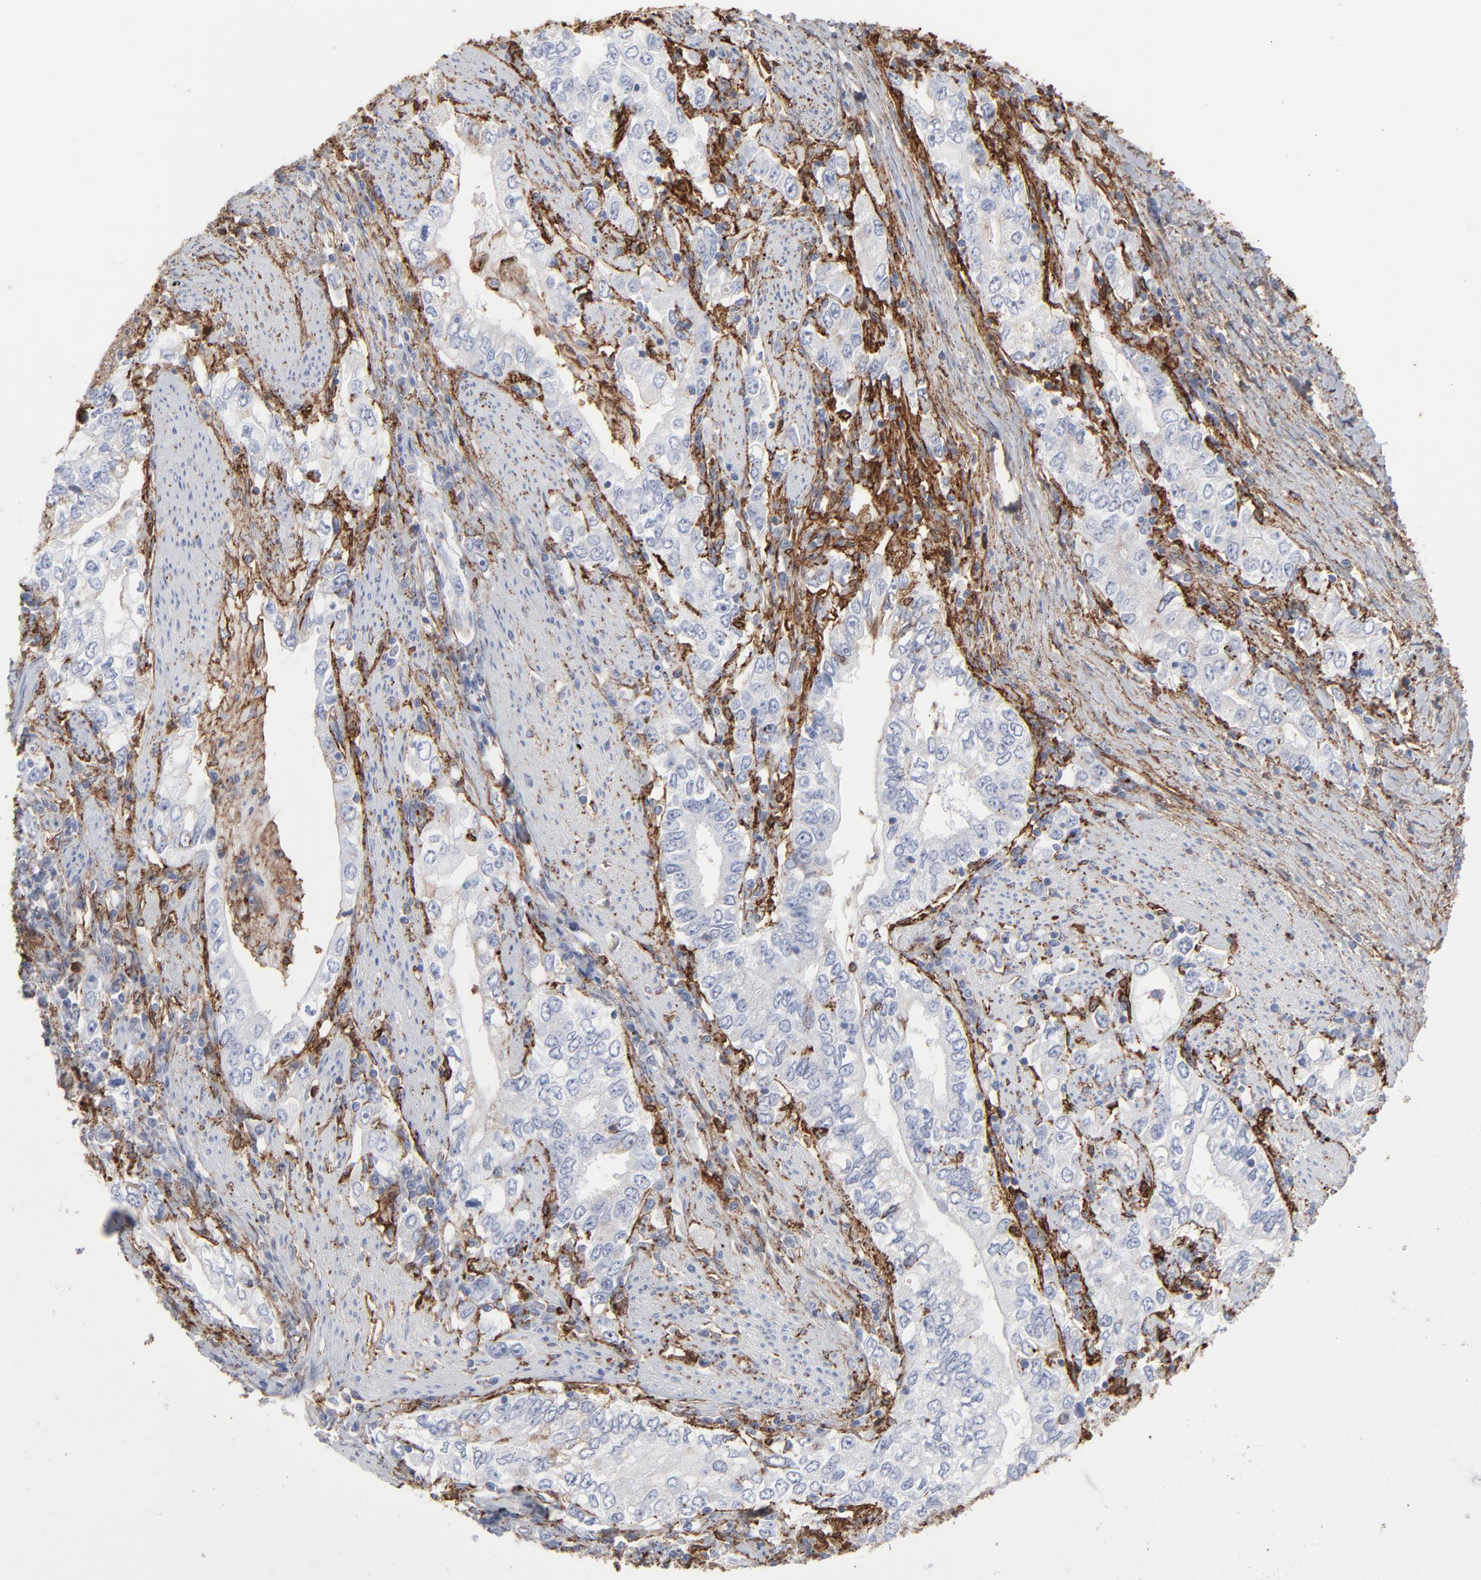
{"staining": {"intensity": "moderate", "quantity": "<25%", "location": "cytoplasmic/membranous"}, "tissue": "stomach cancer", "cell_type": "Tumor cells", "image_type": "cancer", "snomed": [{"axis": "morphology", "description": "Adenocarcinoma, NOS"}, {"axis": "topography", "description": "Stomach, lower"}], "caption": "Immunohistochemical staining of adenocarcinoma (stomach) shows low levels of moderate cytoplasmic/membranous protein expression in about <25% of tumor cells. The staining was performed using DAB to visualize the protein expression in brown, while the nuclei were stained in blue with hematoxylin (Magnification: 20x).", "gene": "ANXA5", "patient": {"sex": "female", "age": 72}}